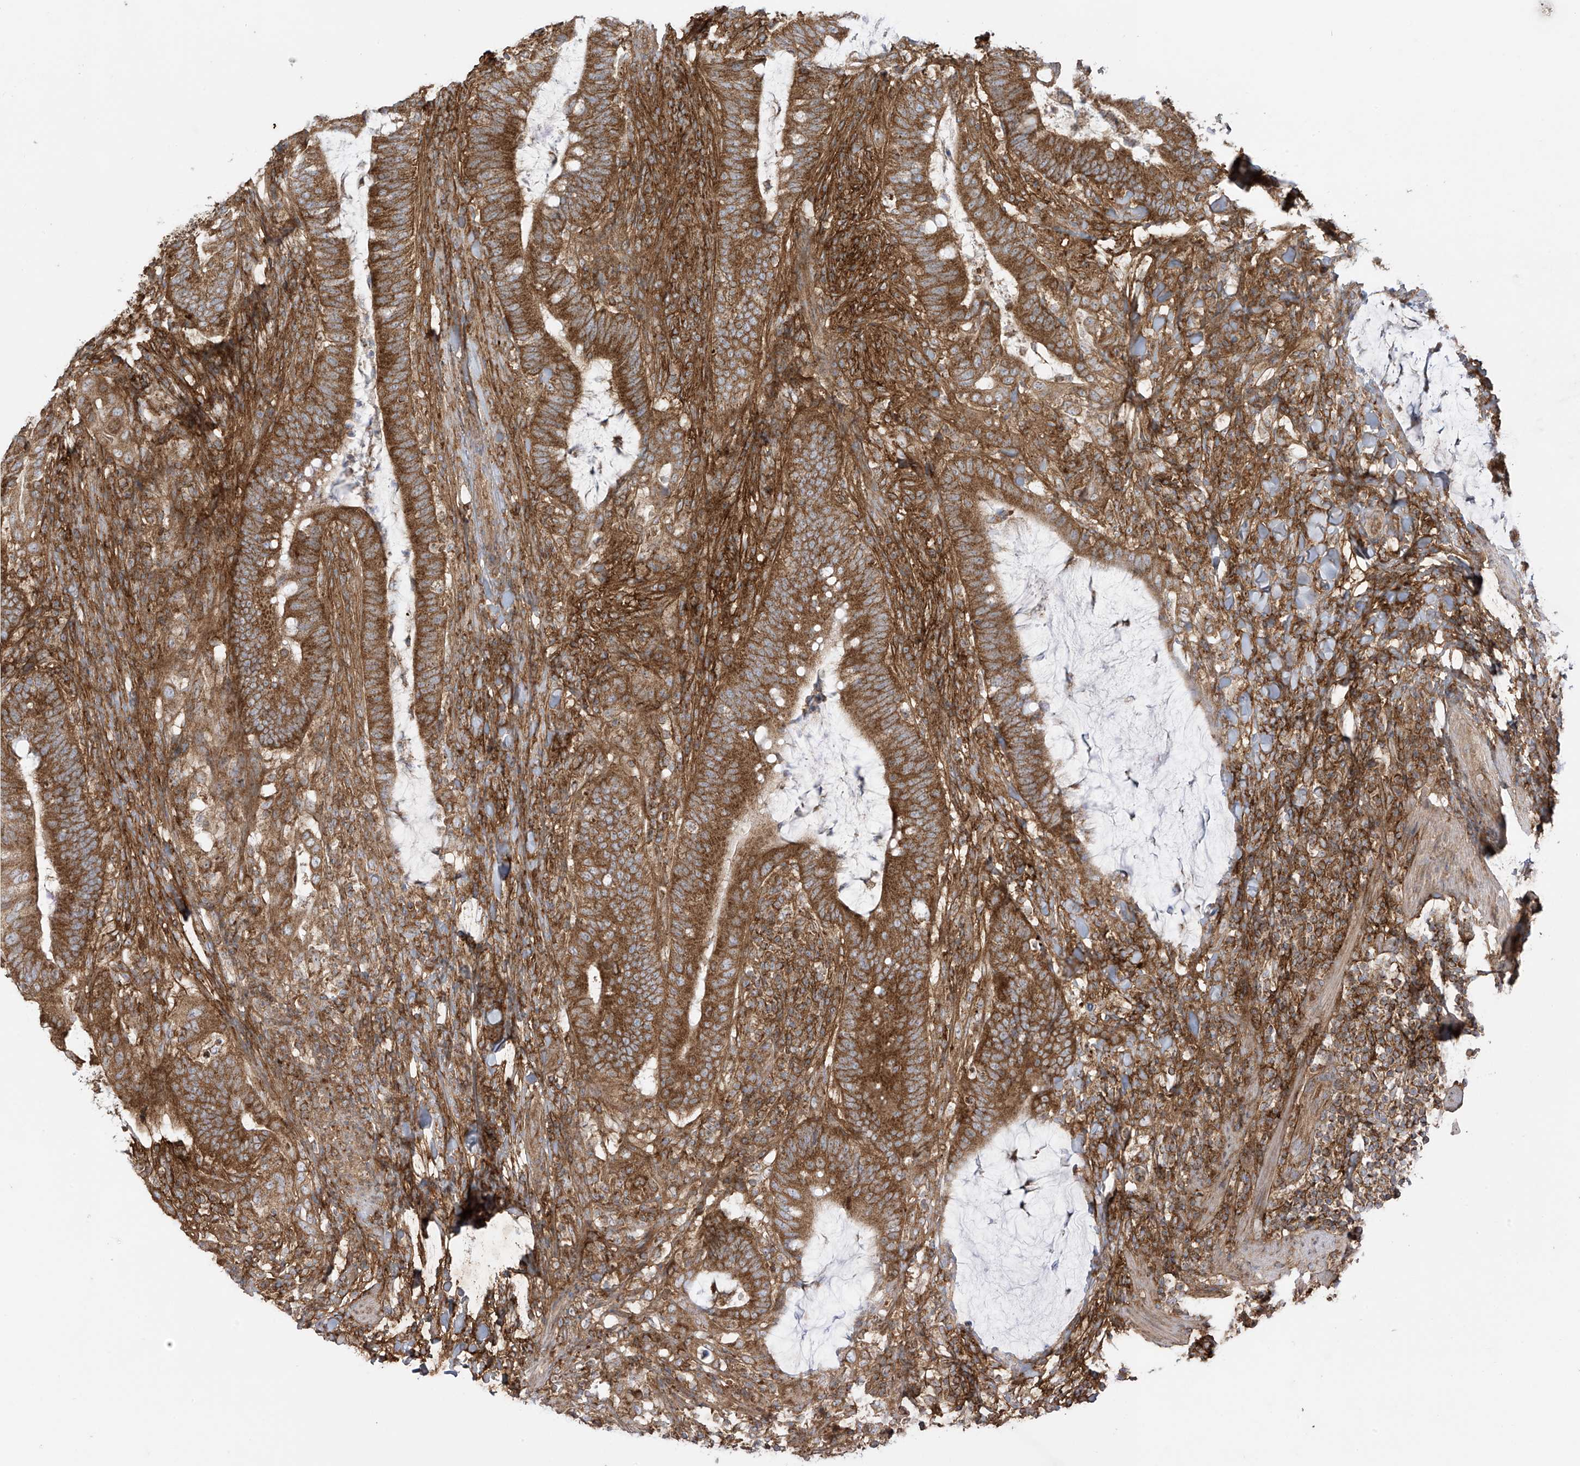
{"staining": {"intensity": "strong", "quantity": ">75%", "location": "cytoplasmic/membranous"}, "tissue": "colorectal cancer", "cell_type": "Tumor cells", "image_type": "cancer", "snomed": [{"axis": "morphology", "description": "Adenocarcinoma, NOS"}, {"axis": "topography", "description": "Colon"}], "caption": "This histopathology image displays adenocarcinoma (colorectal) stained with IHC to label a protein in brown. The cytoplasmic/membranous of tumor cells show strong positivity for the protein. Nuclei are counter-stained blue.", "gene": "REPS1", "patient": {"sex": "female", "age": 66}}